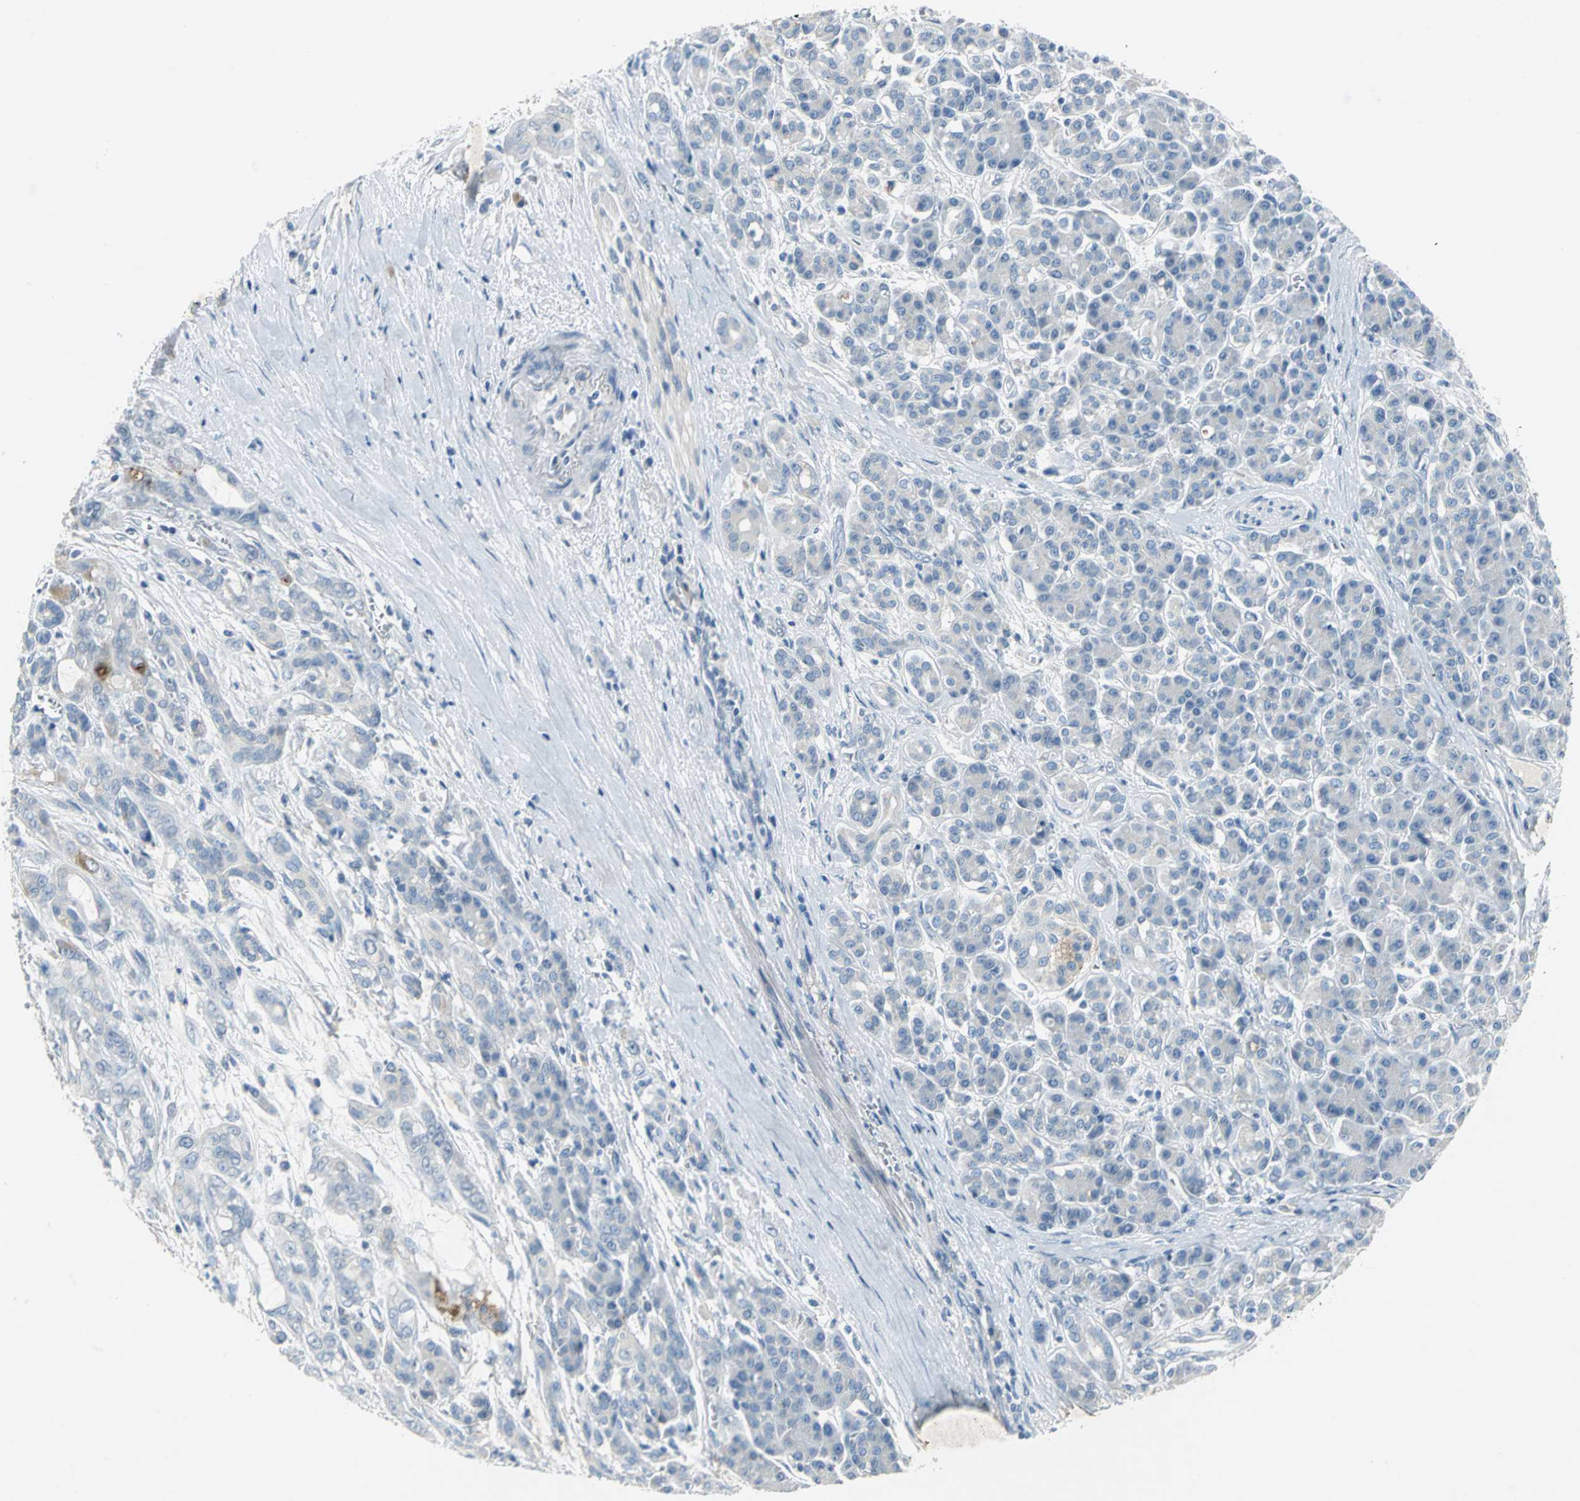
{"staining": {"intensity": "negative", "quantity": "none", "location": "none"}, "tissue": "pancreatic cancer", "cell_type": "Tumor cells", "image_type": "cancer", "snomed": [{"axis": "morphology", "description": "Adenocarcinoma, NOS"}, {"axis": "topography", "description": "Pancreas"}], "caption": "The histopathology image displays no significant positivity in tumor cells of pancreatic adenocarcinoma.", "gene": "PTGDS", "patient": {"sex": "male", "age": 59}}